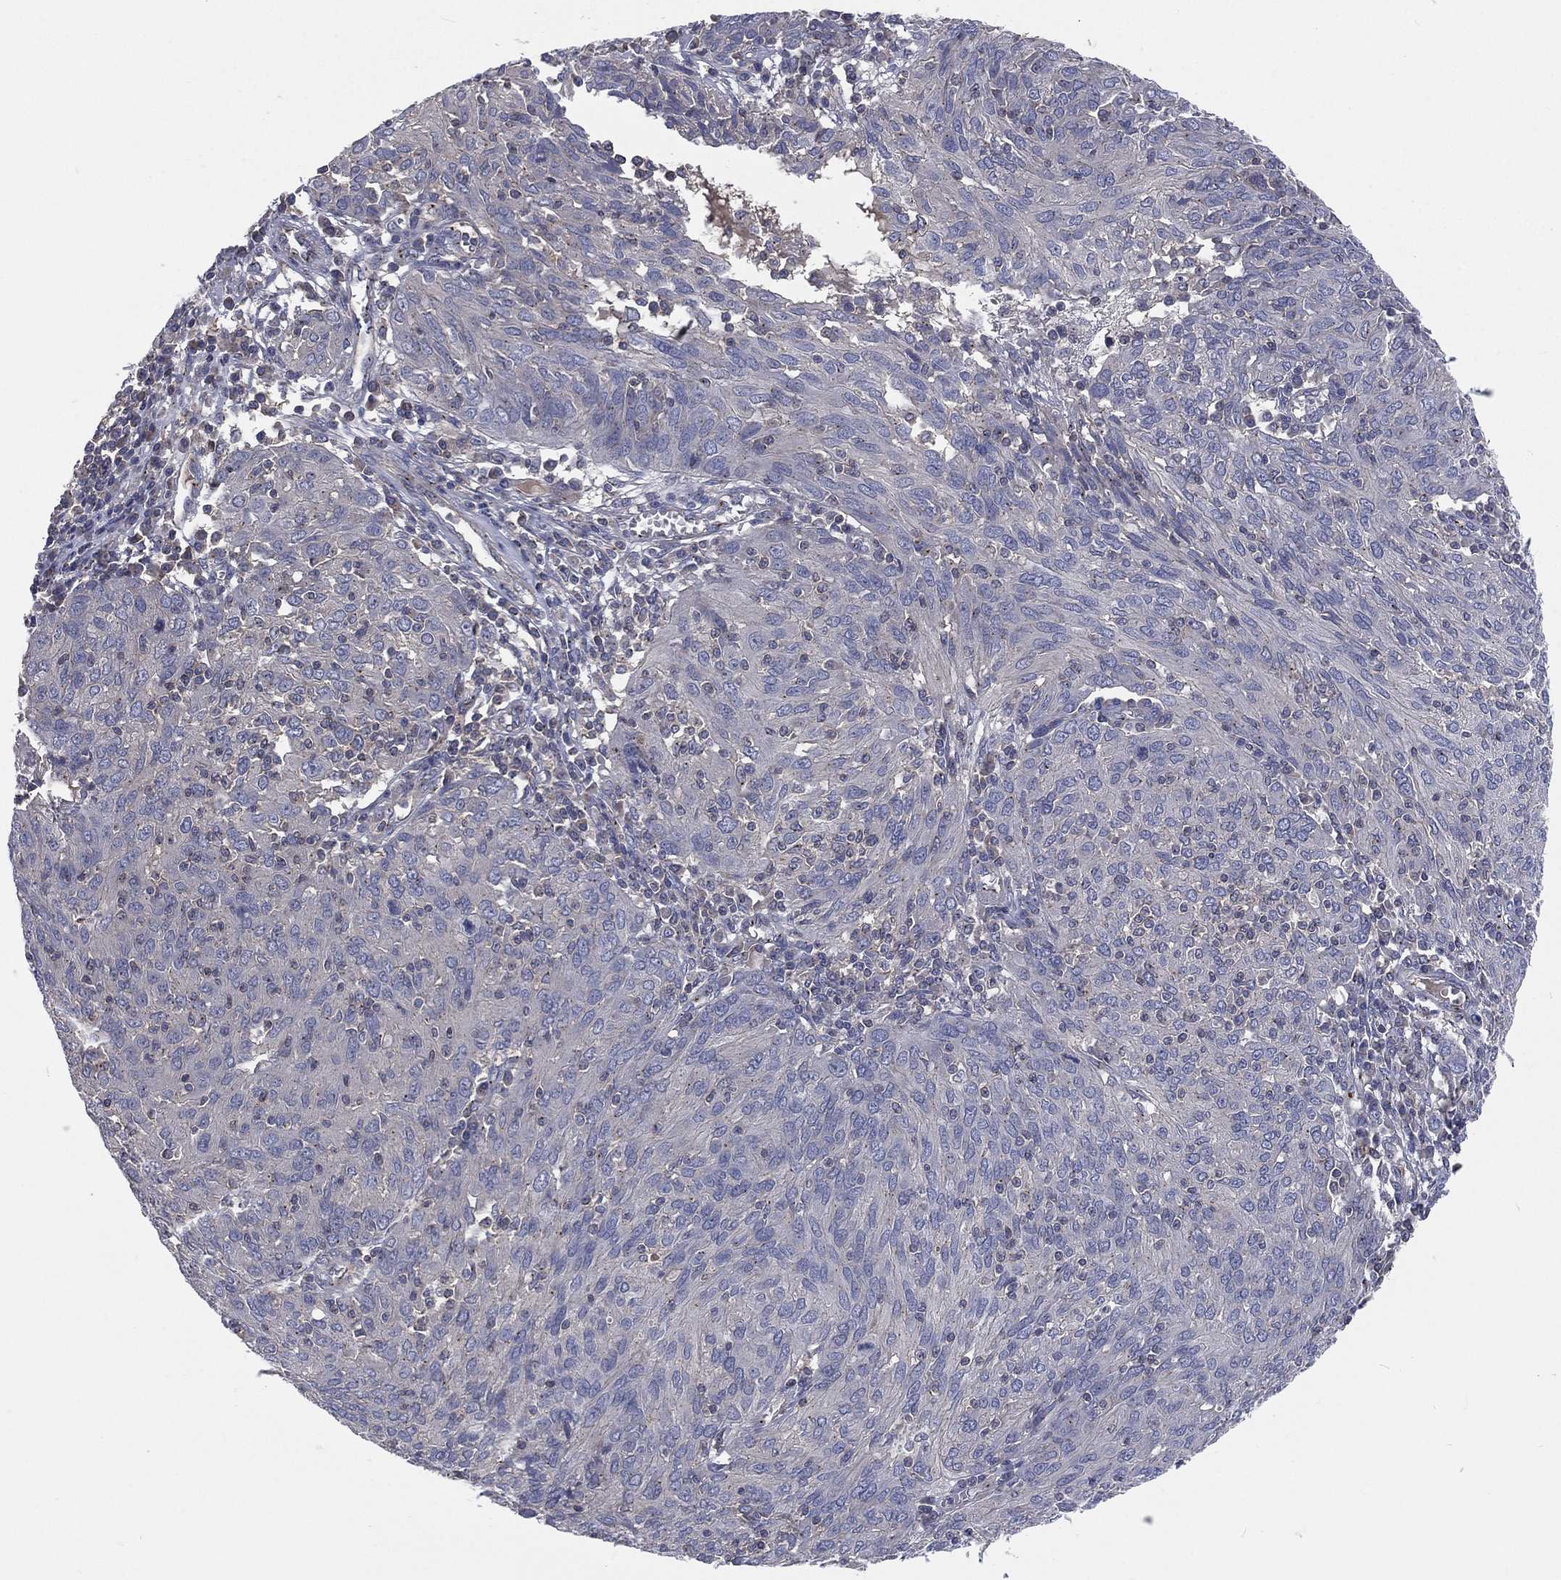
{"staining": {"intensity": "negative", "quantity": "none", "location": "none"}, "tissue": "ovarian cancer", "cell_type": "Tumor cells", "image_type": "cancer", "snomed": [{"axis": "morphology", "description": "Carcinoma, endometroid"}, {"axis": "topography", "description": "Ovary"}], "caption": "Protein analysis of ovarian cancer (endometroid carcinoma) shows no significant positivity in tumor cells.", "gene": "CROCC", "patient": {"sex": "female", "age": 50}}